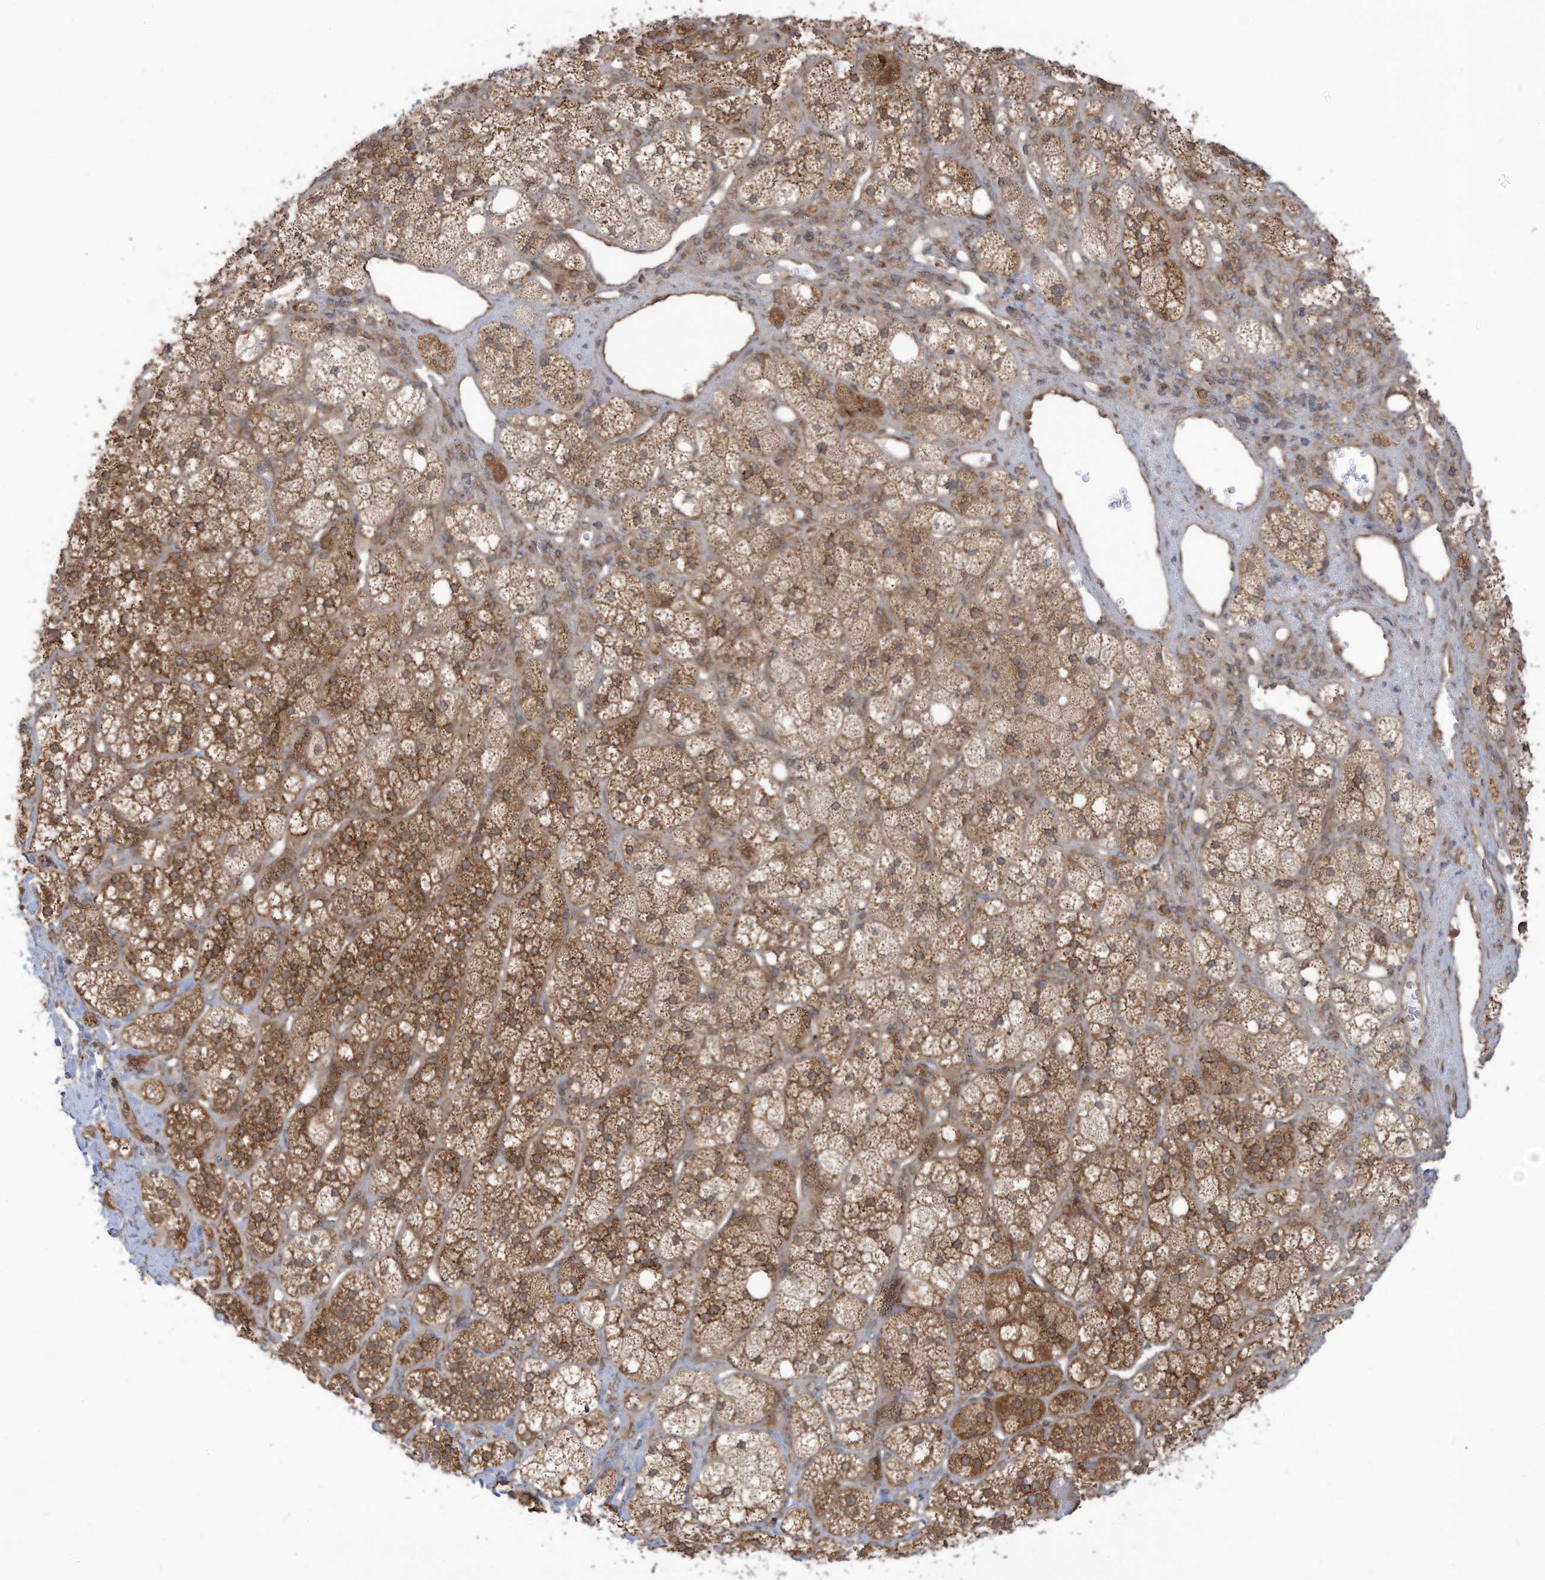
{"staining": {"intensity": "moderate", "quantity": "25%-75%", "location": "cytoplasmic/membranous"}, "tissue": "adrenal gland", "cell_type": "Glandular cells", "image_type": "normal", "snomed": [{"axis": "morphology", "description": "Normal tissue, NOS"}, {"axis": "topography", "description": "Adrenal gland"}], "caption": "High-power microscopy captured an immunohistochemistry histopathology image of unremarkable adrenal gland, revealing moderate cytoplasmic/membranous positivity in about 25%-75% of glandular cells.", "gene": "TRIM67", "patient": {"sex": "male", "age": 61}}